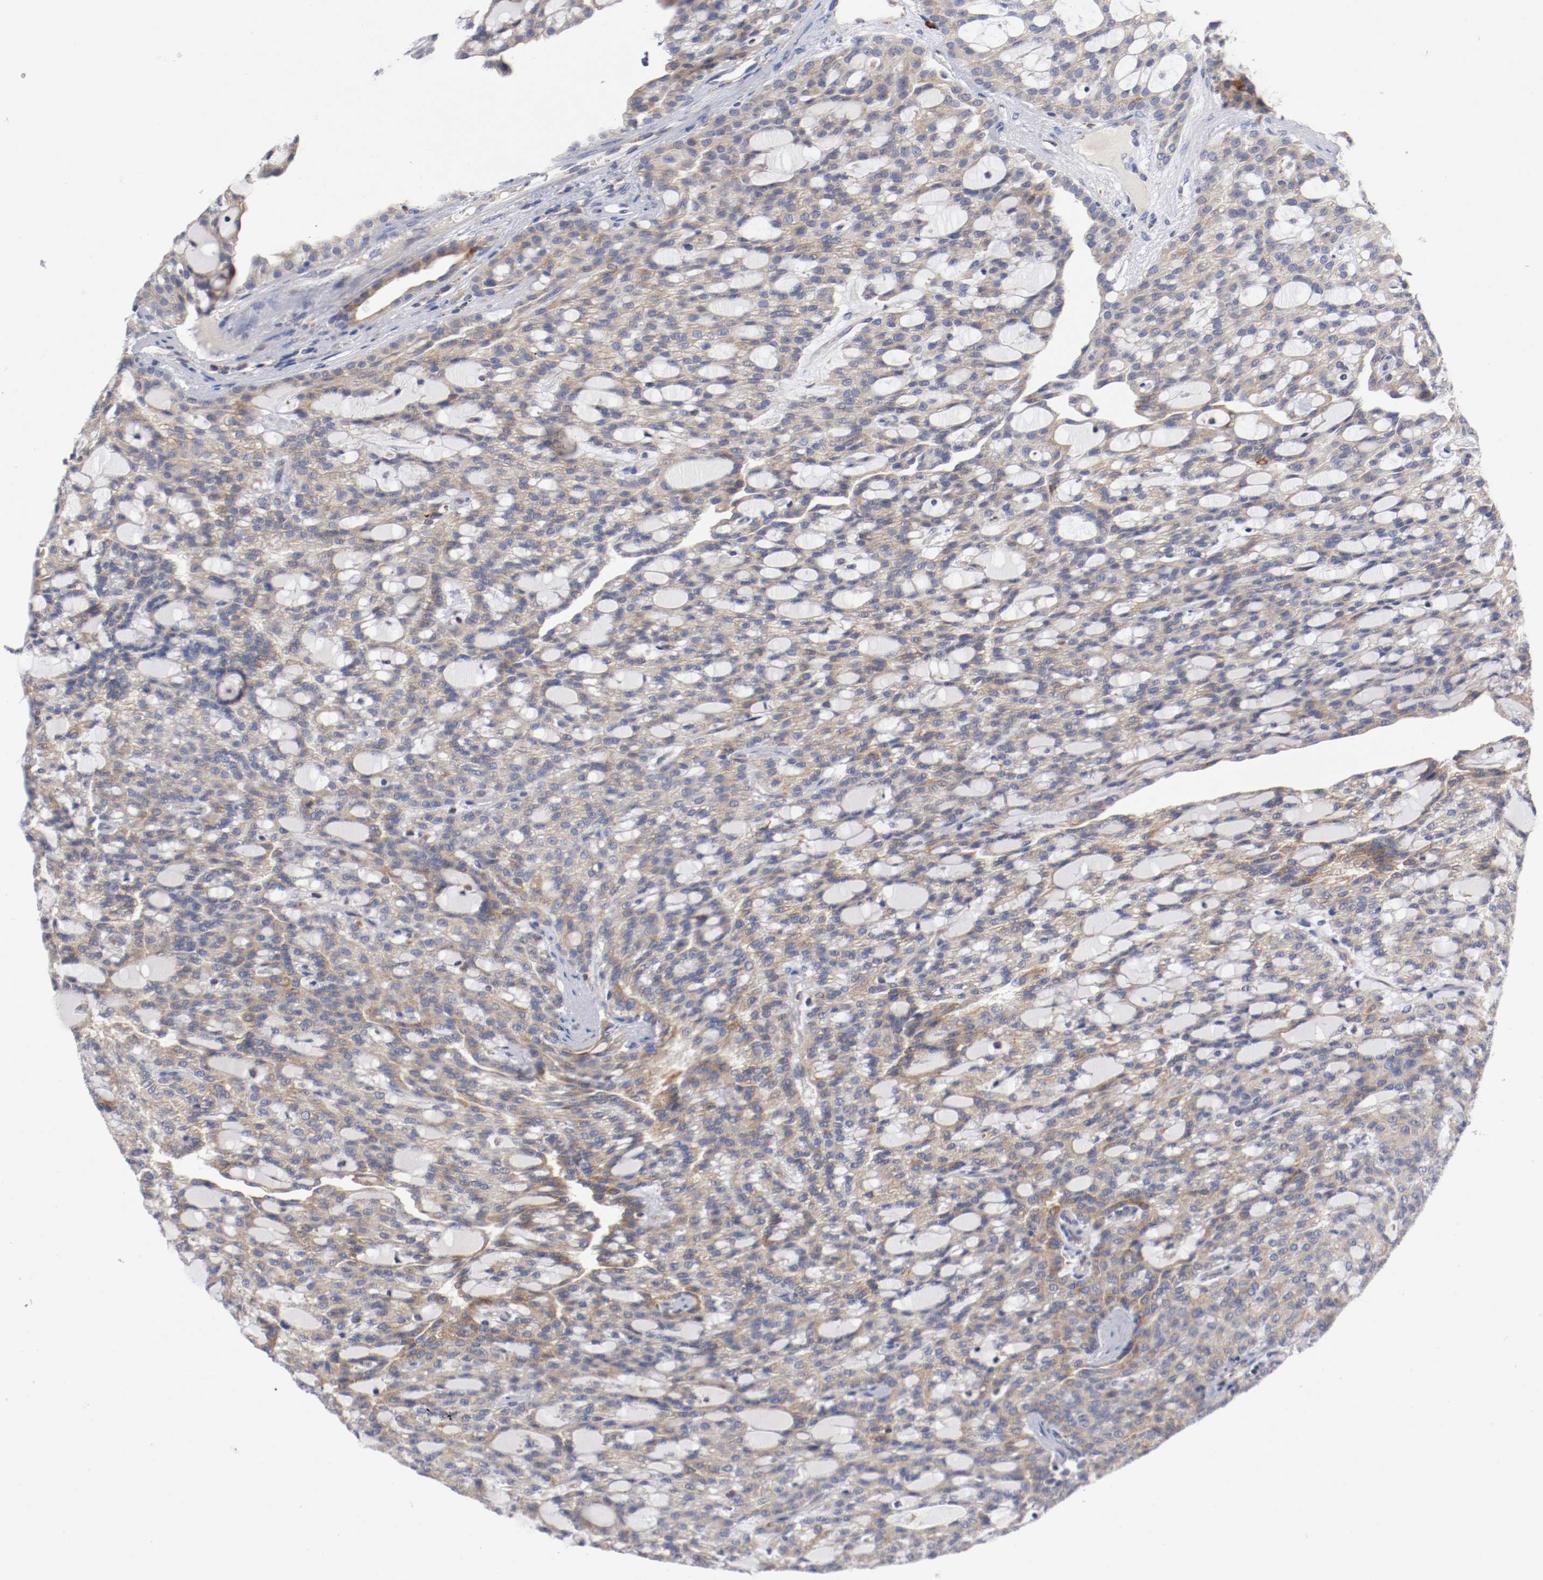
{"staining": {"intensity": "weak", "quantity": ">75%", "location": "cytoplasmic/membranous"}, "tissue": "renal cancer", "cell_type": "Tumor cells", "image_type": "cancer", "snomed": [{"axis": "morphology", "description": "Adenocarcinoma, NOS"}, {"axis": "topography", "description": "Kidney"}], "caption": "Tumor cells show low levels of weak cytoplasmic/membranous staining in approximately >75% of cells in human renal cancer.", "gene": "TRAF2", "patient": {"sex": "male", "age": 63}}